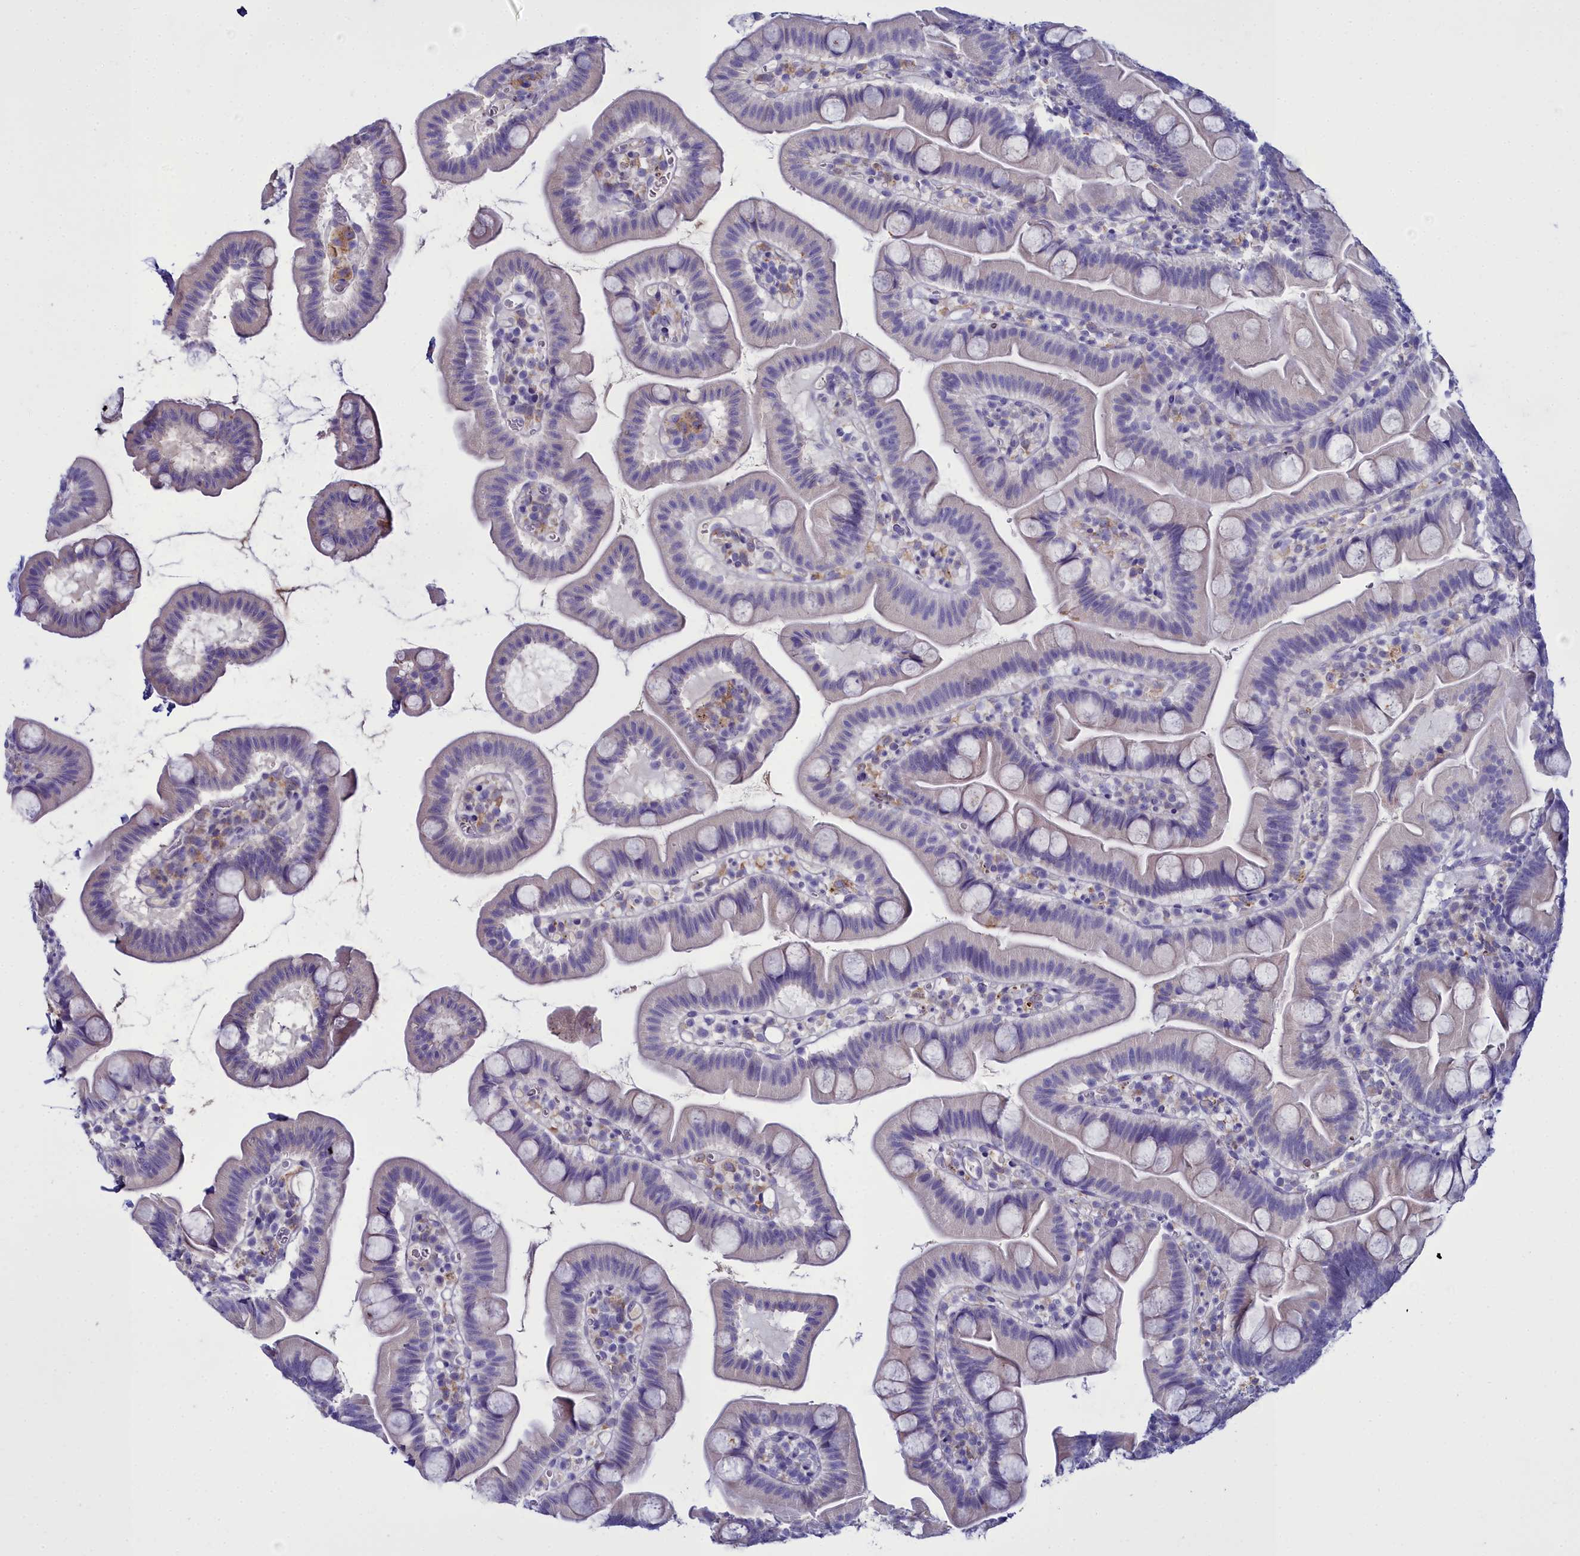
{"staining": {"intensity": "negative", "quantity": "none", "location": "none"}, "tissue": "small intestine", "cell_type": "Glandular cells", "image_type": "normal", "snomed": [{"axis": "morphology", "description": "Normal tissue, NOS"}, {"axis": "topography", "description": "Small intestine"}], "caption": "Image shows no protein expression in glandular cells of unremarkable small intestine. (DAB immunohistochemistry (IHC) visualized using brightfield microscopy, high magnification).", "gene": "ELAPOR2", "patient": {"sex": "female", "age": 68}}